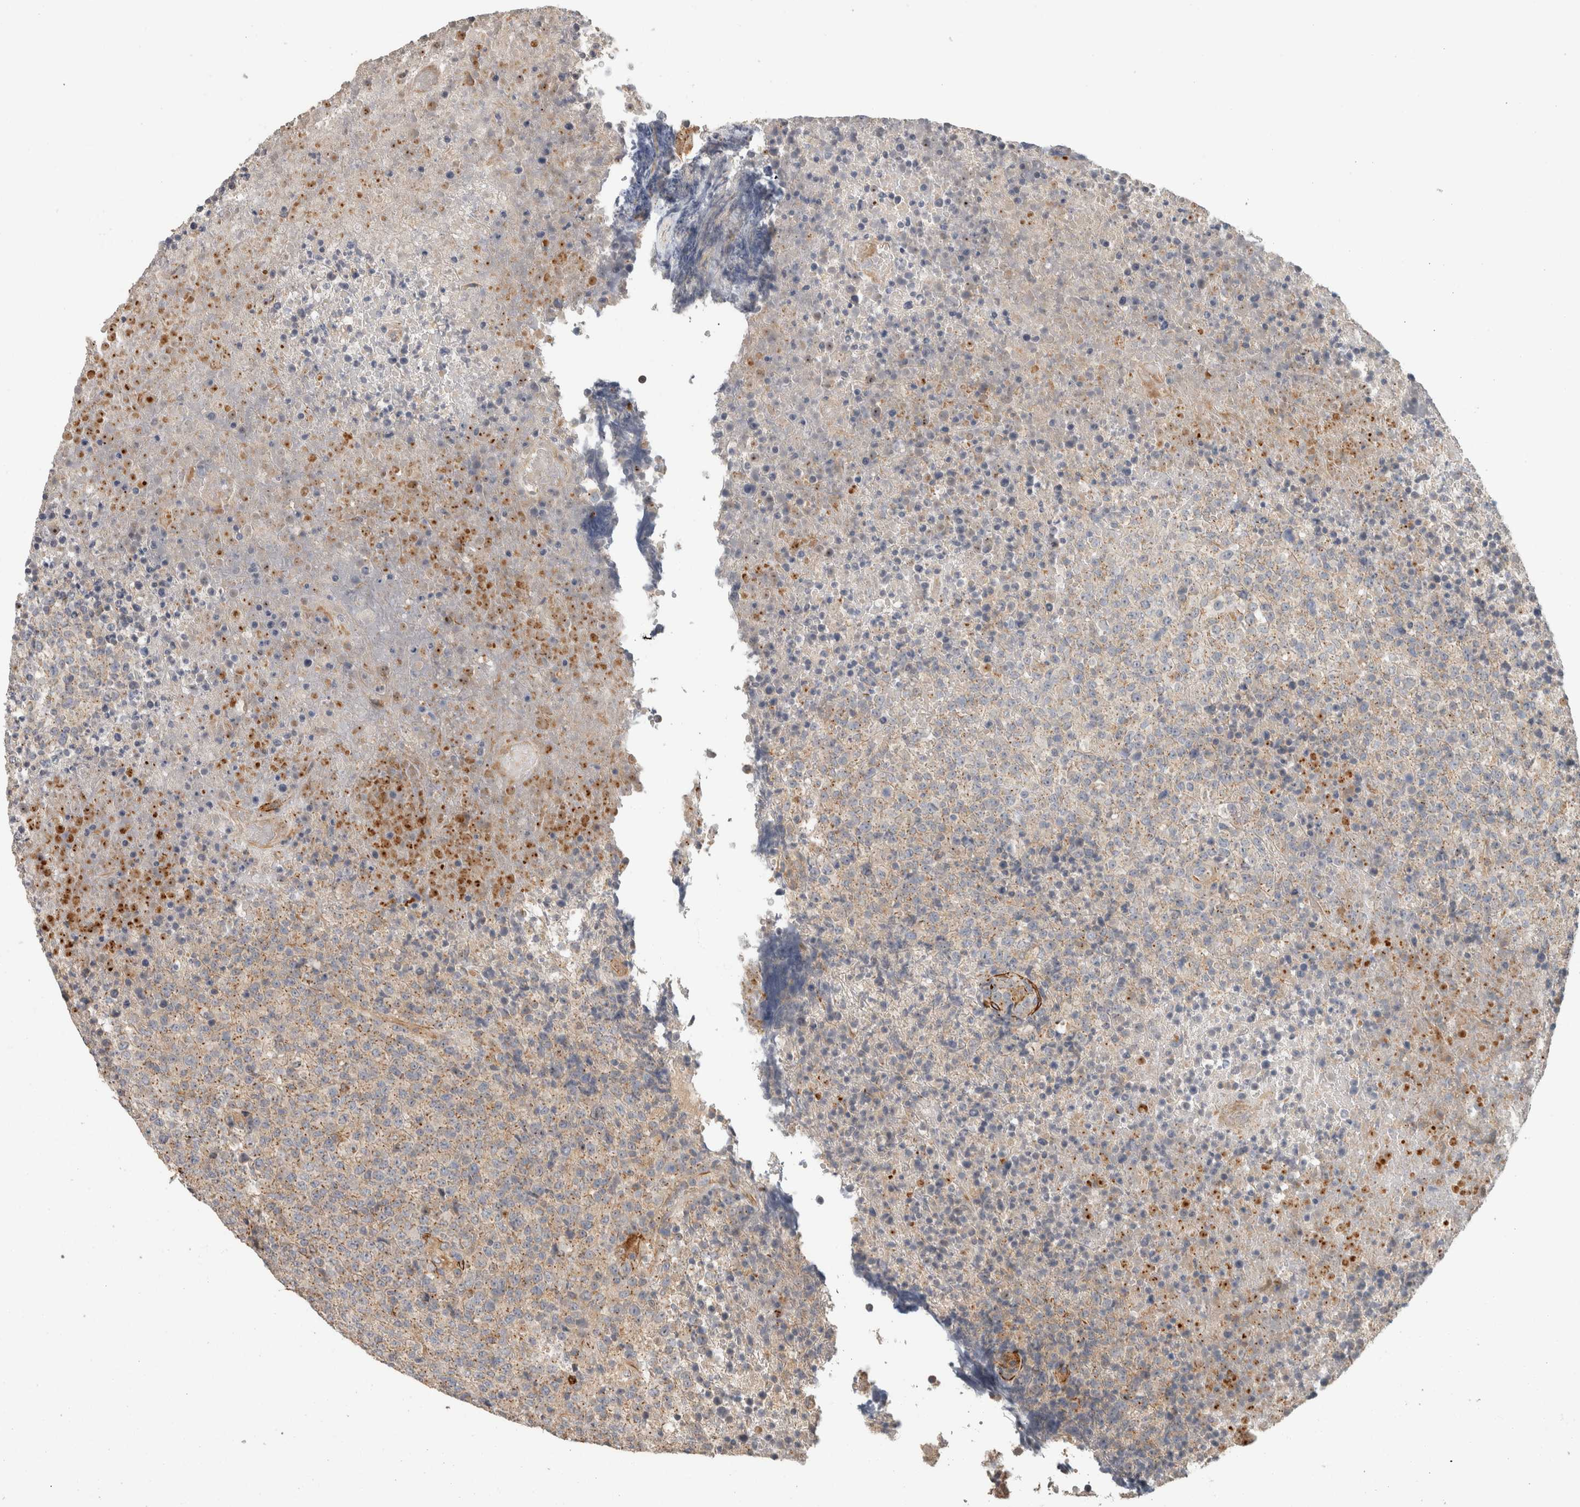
{"staining": {"intensity": "weak", "quantity": "<25%", "location": "cytoplasmic/membranous"}, "tissue": "lymphoma", "cell_type": "Tumor cells", "image_type": "cancer", "snomed": [{"axis": "morphology", "description": "Malignant lymphoma, non-Hodgkin's type, High grade"}, {"axis": "topography", "description": "Lymph node"}], "caption": "High magnification brightfield microscopy of high-grade malignant lymphoma, non-Hodgkin's type stained with DAB (3,3'-diaminobenzidine) (brown) and counterstained with hematoxylin (blue): tumor cells show no significant staining.", "gene": "SIPA1L2", "patient": {"sex": "male", "age": 13}}